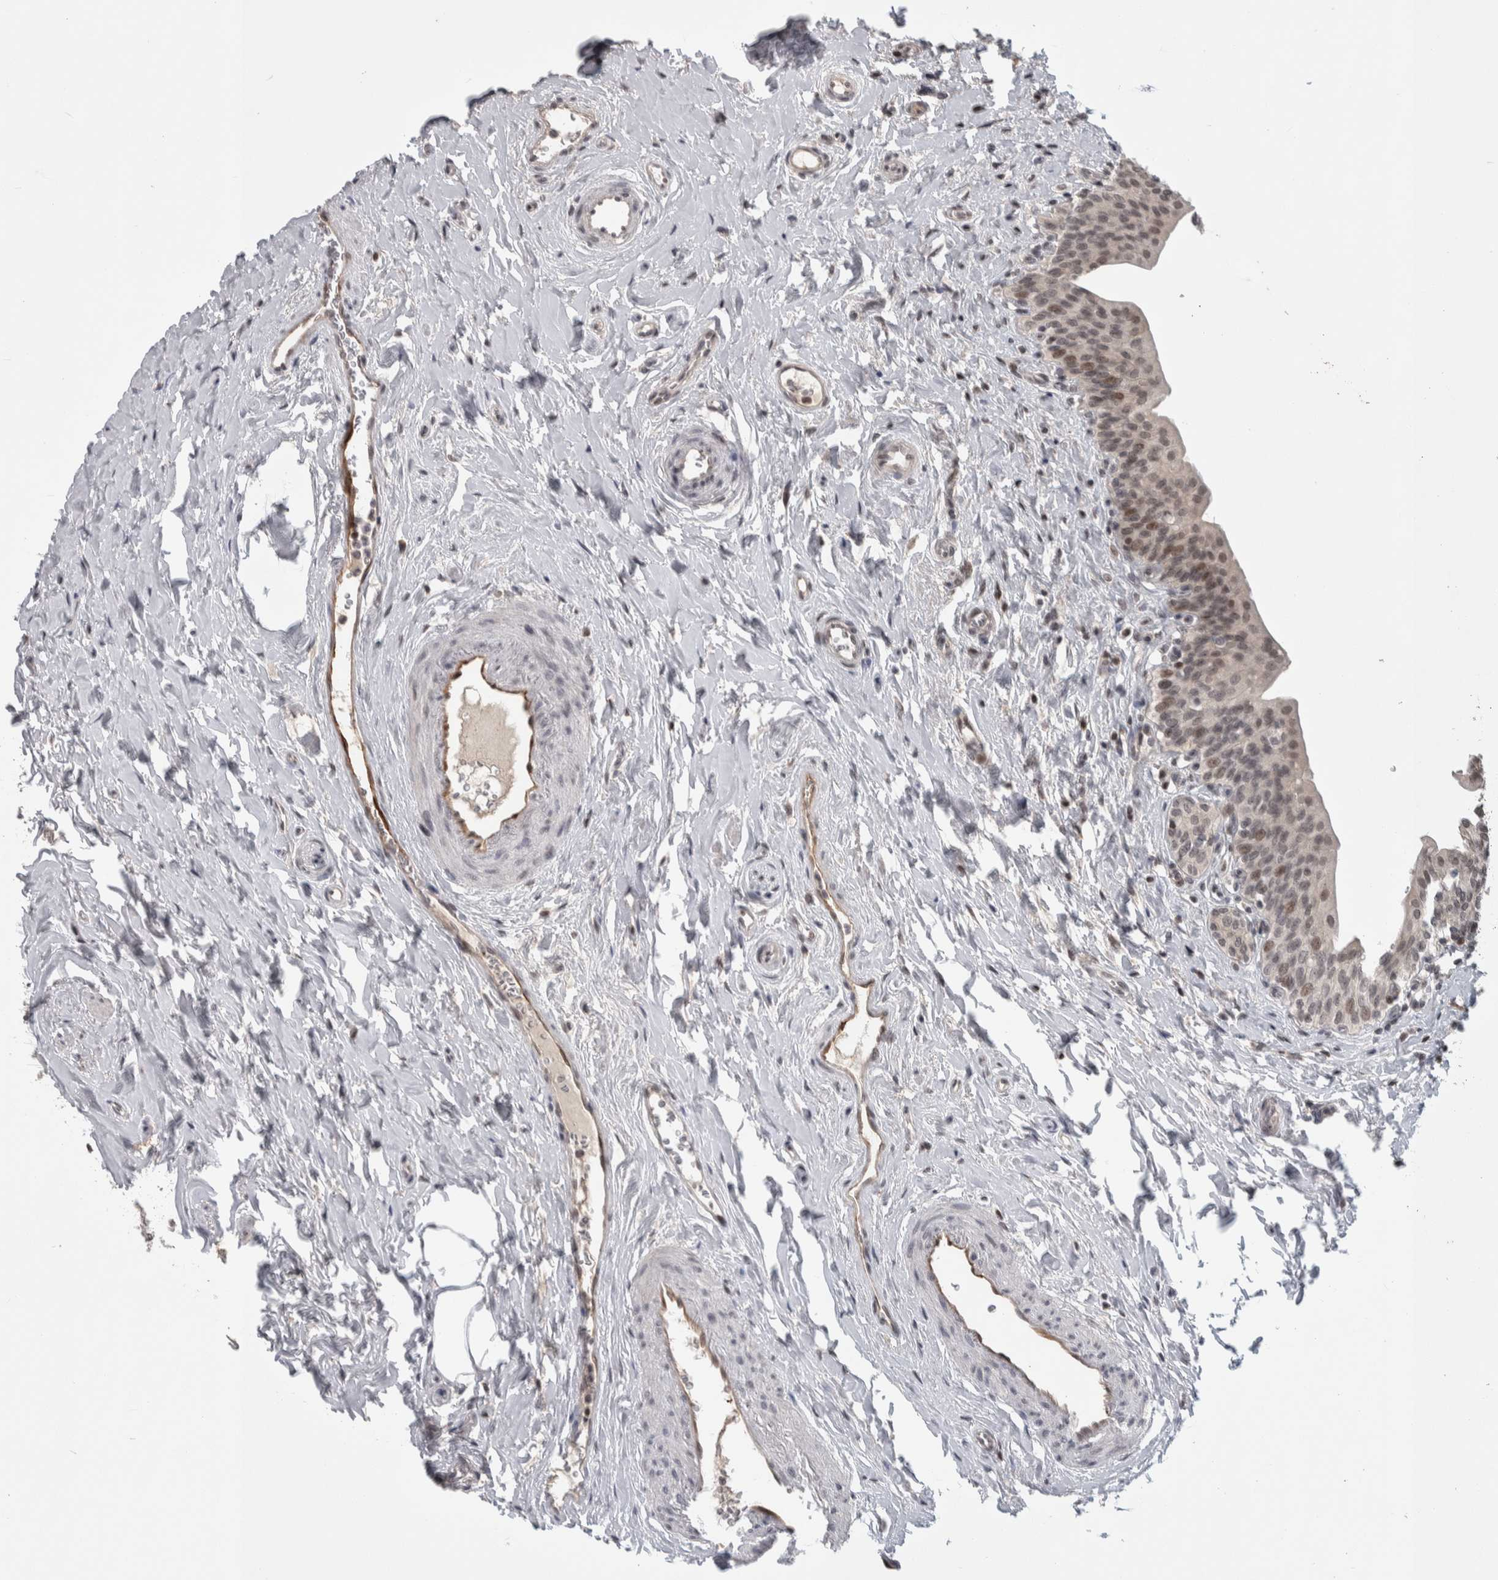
{"staining": {"intensity": "moderate", "quantity": "25%-75%", "location": "nuclear"}, "tissue": "urinary bladder", "cell_type": "Urothelial cells", "image_type": "normal", "snomed": [{"axis": "morphology", "description": "Normal tissue, NOS"}, {"axis": "topography", "description": "Urinary bladder"}], "caption": "Immunohistochemistry image of unremarkable human urinary bladder stained for a protein (brown), which exhibits medium levels of moderate nuclear staining in about 25%-75% of urothelial cells.", "gene": "ZSCAN21", "patient": {"sex": "male", "age": 83}}